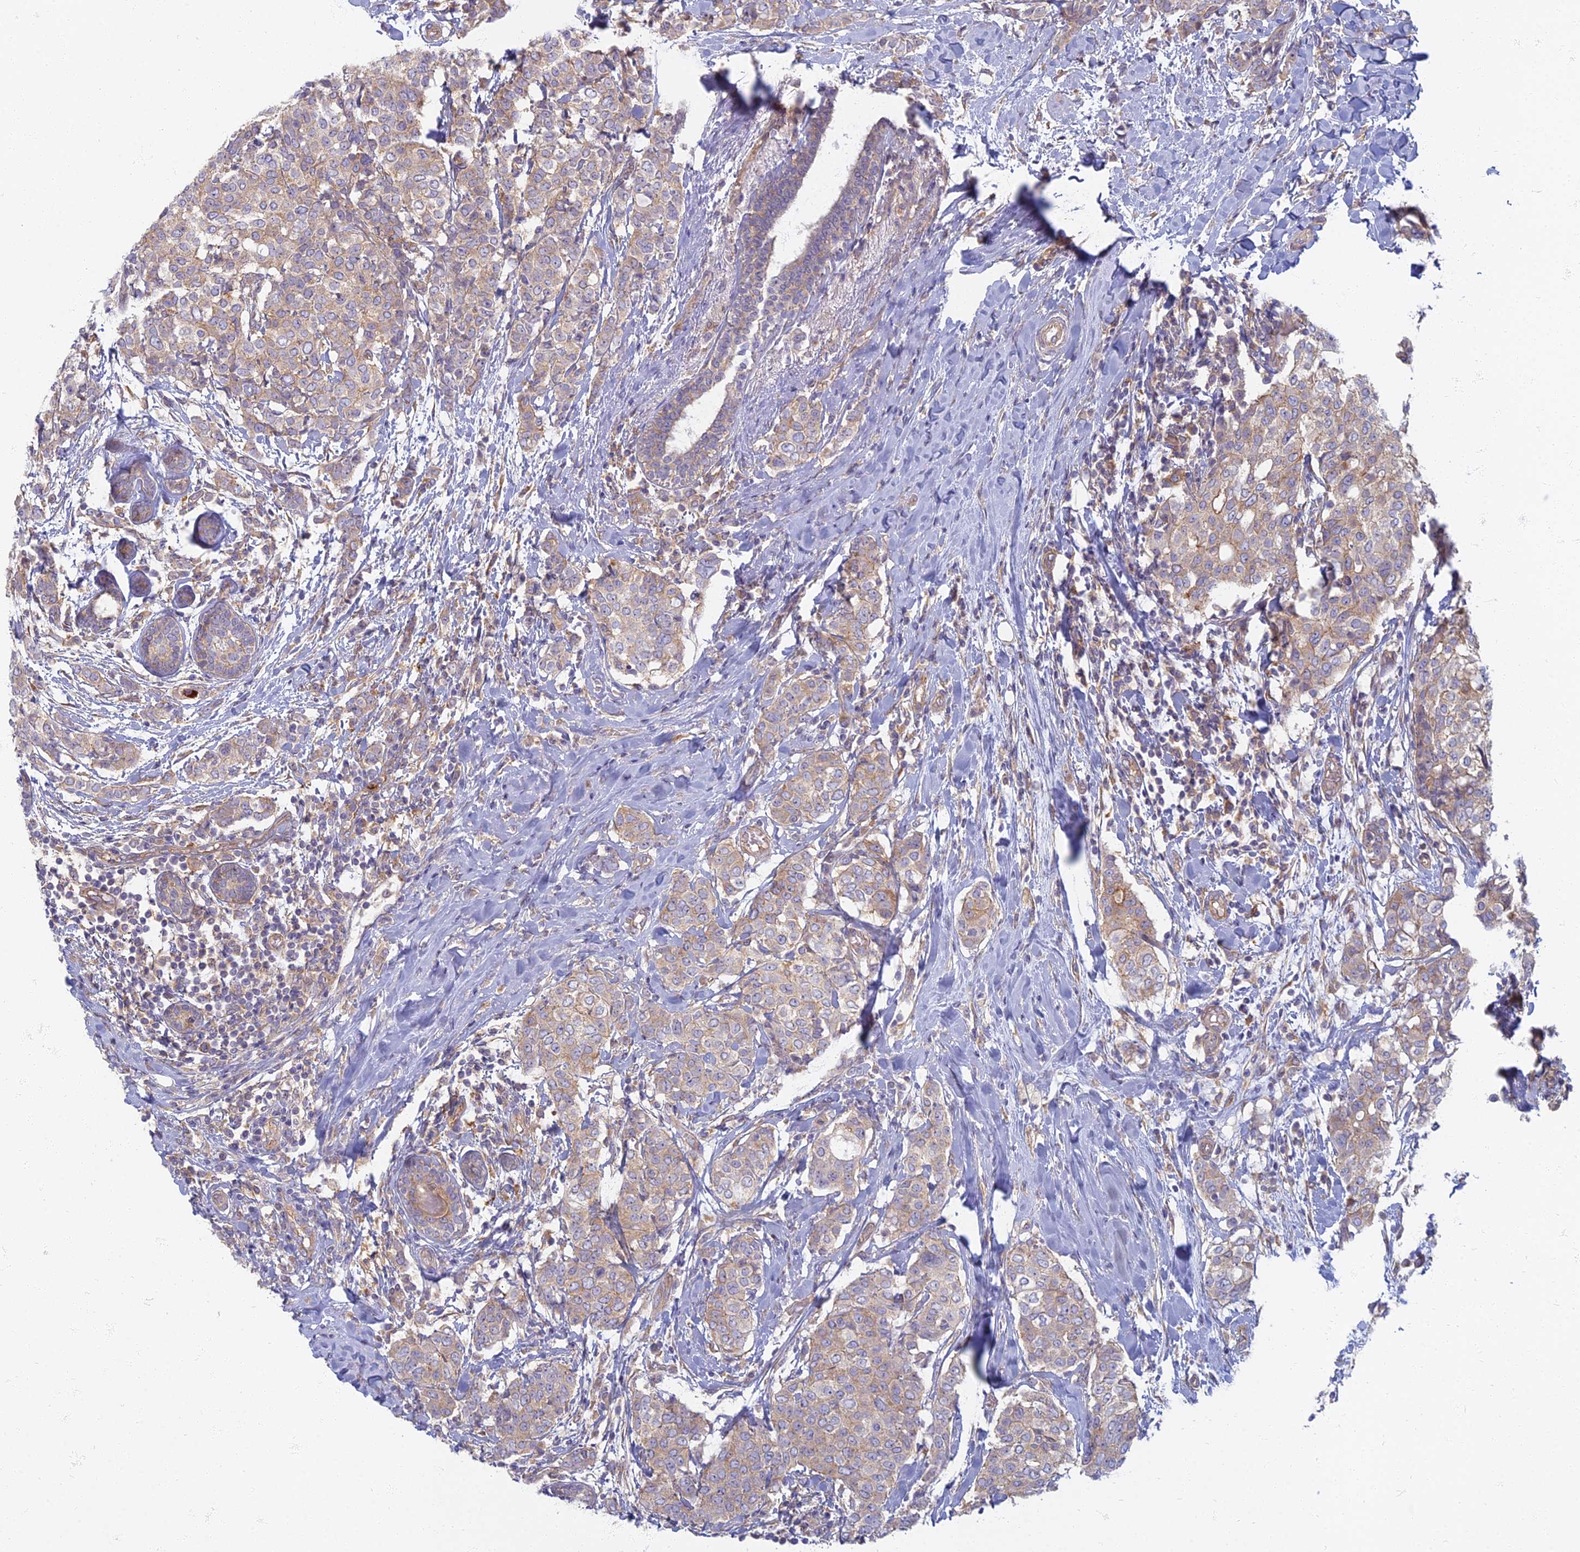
{"staining": {"intensity": "weak", "quantity": "<25%", "location": "cytoplasmic/membranous"}, "tissue": "breast cancer", "cell_type": "Tumor cells", "image_type": "cancer", "snomed": [{"axis": "morphology", "description": "Lobular carcinoma"}, {"axis": "topography", "description": "Breast"}], "caption": "Tumor cells are negative for protein expression in human breast cancer. Brightfield microscopy of immunohistochemistry (IHC) stained with DAB (brown) and hematoxylin (blue), captured at high magnification.", "gene": "PROX2", "patient": {"sex": "female", "age": 51}}